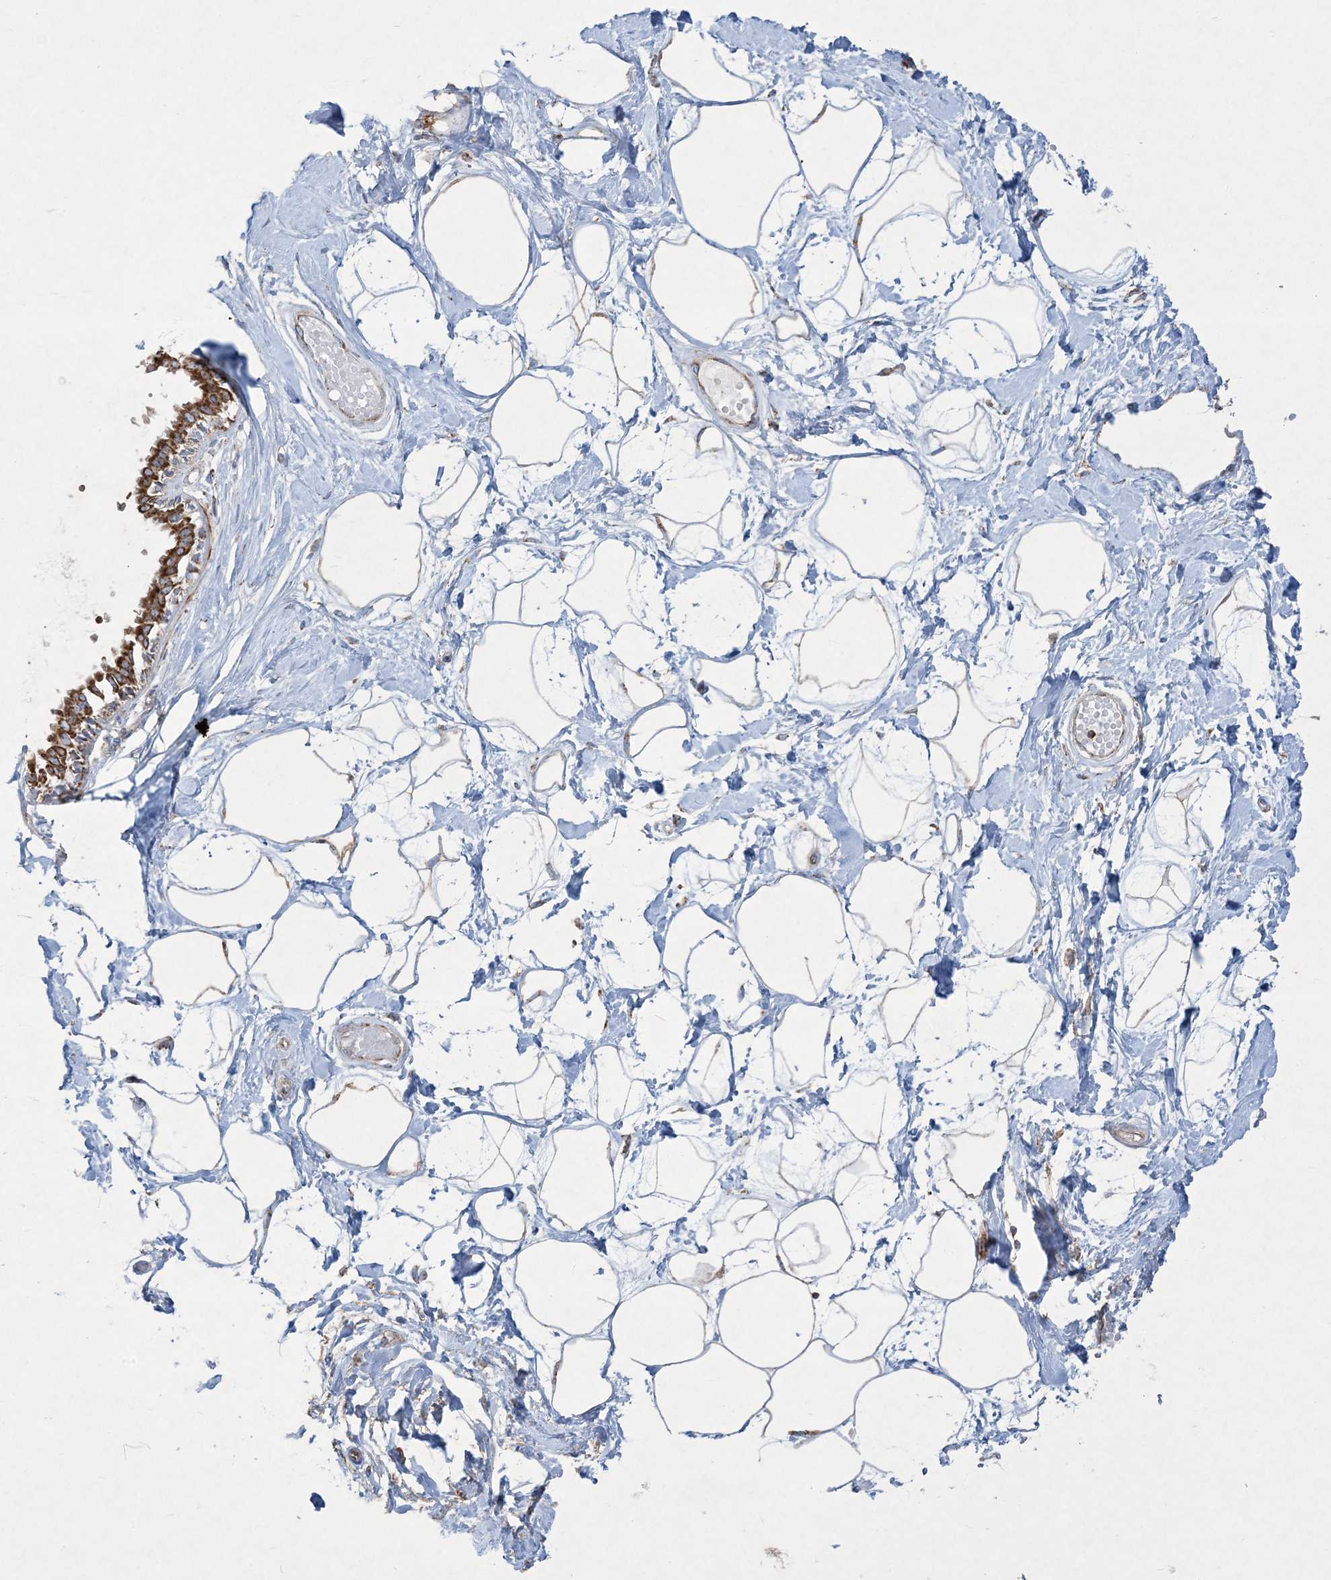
{"staining": {"intensity": "negative", "quantity": "none", "location": "none"}, "tissue": "breast", "cell_type": "Adipocytes", "image_type": "normal", "snomed": [{"axis": "morphology", "description": "Normal tissue, NOS"}, {"axis": "topography", "description": "Breast"}], "caption": "An immunohistochemistry (IHC) histopathology image of benign breast is shown. There is no staining in adipocytes of breast.", "gene": "BEND4", "patient": {"sex": "female", "age": 45}}